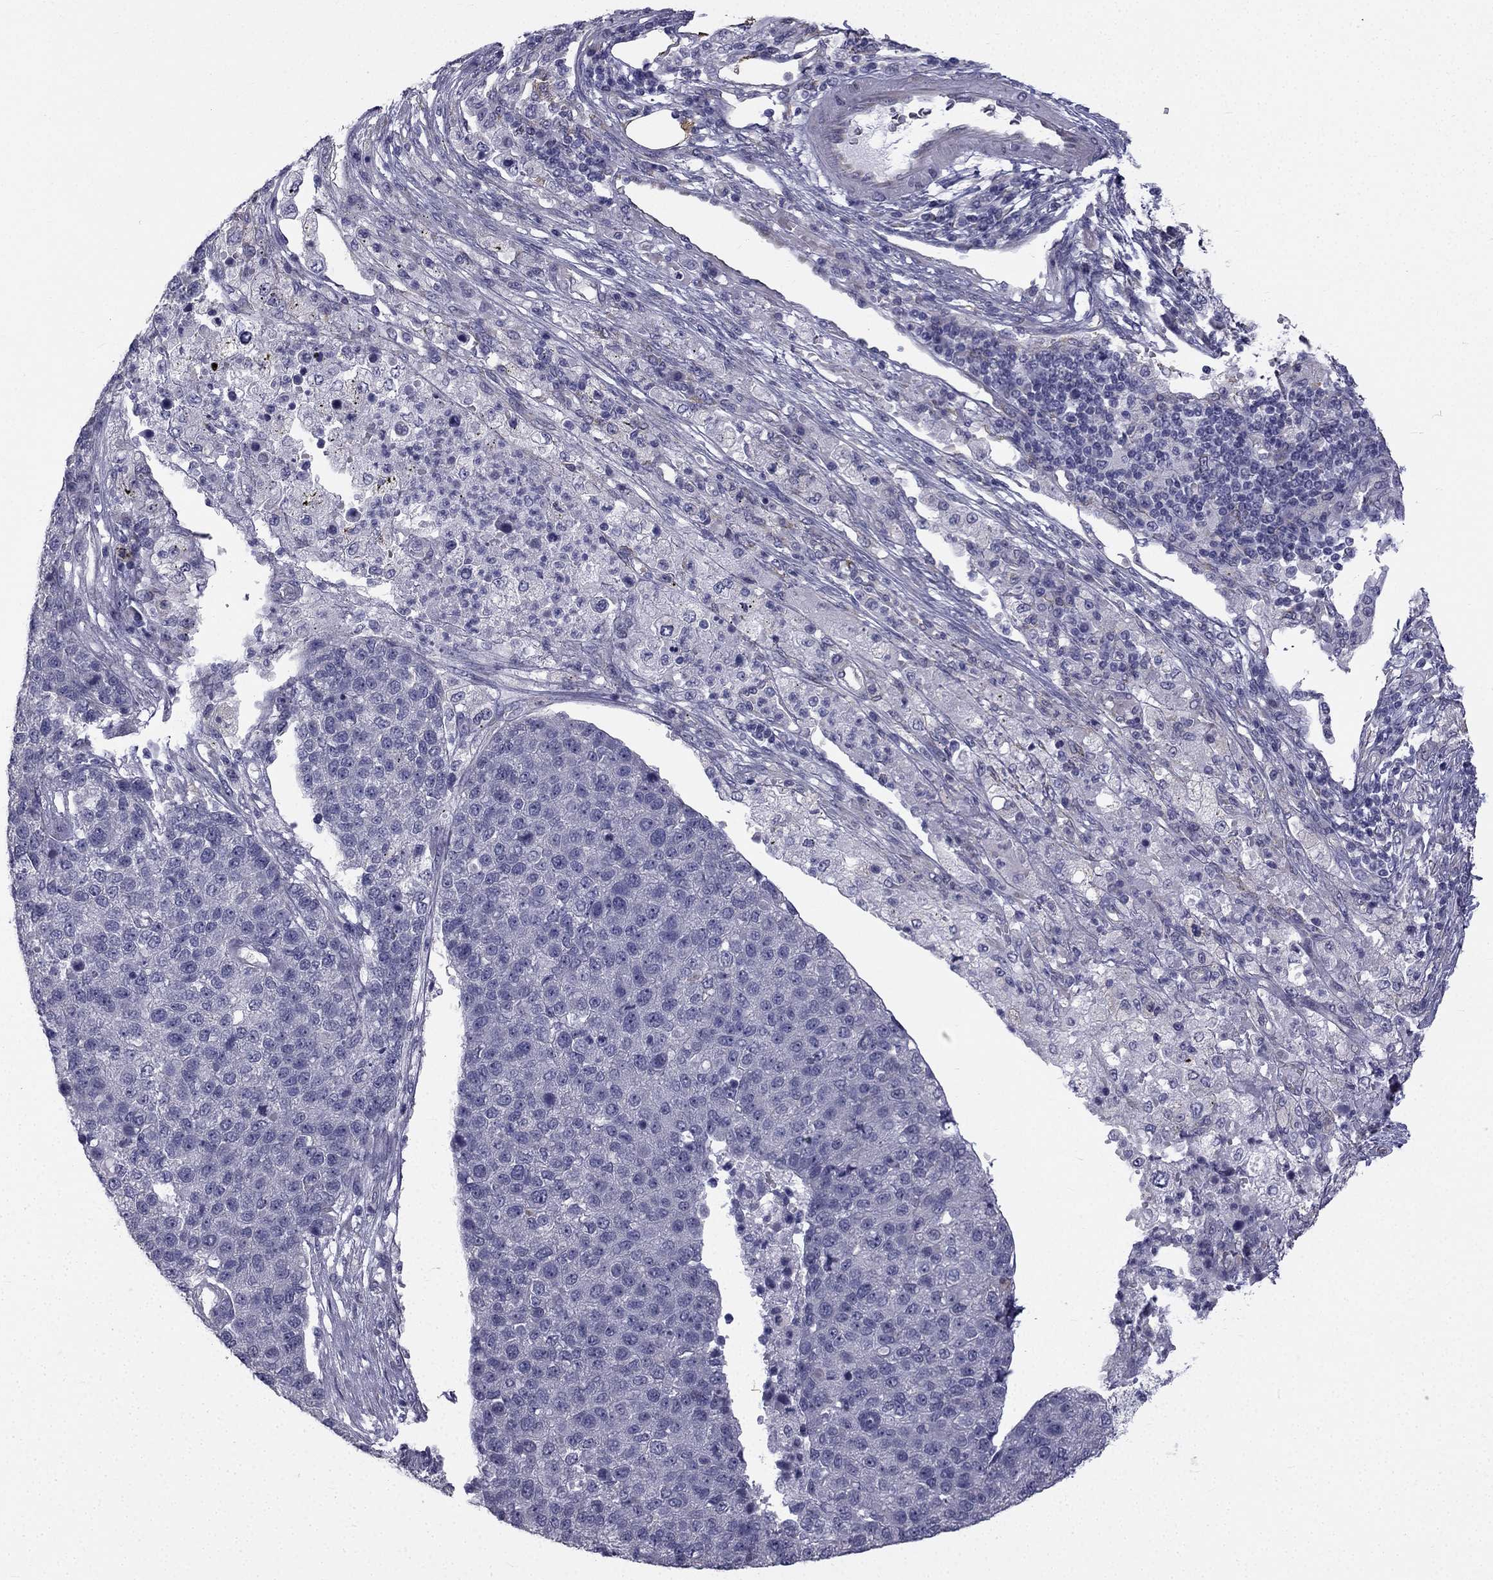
{"staining": {"intensity": "negative", "quantity": "none", "location": "none"}, "tissue": "pancreatic cancer", "cell_type": "Tumor cells", "image_type": "cancer", "snomed": [{"axis": "morphology", "description": "Adenocarcinoma, NOS"}, {"axis": "topography", "description": "Pancreas"}], "caption": "Human pancreatic cancer stained for a protein using immunohistochemistry (IHC) exhibits no staining in tumor cells.", "gene": "CCDC40", "patient": {"sex": "female", "age": 61}}